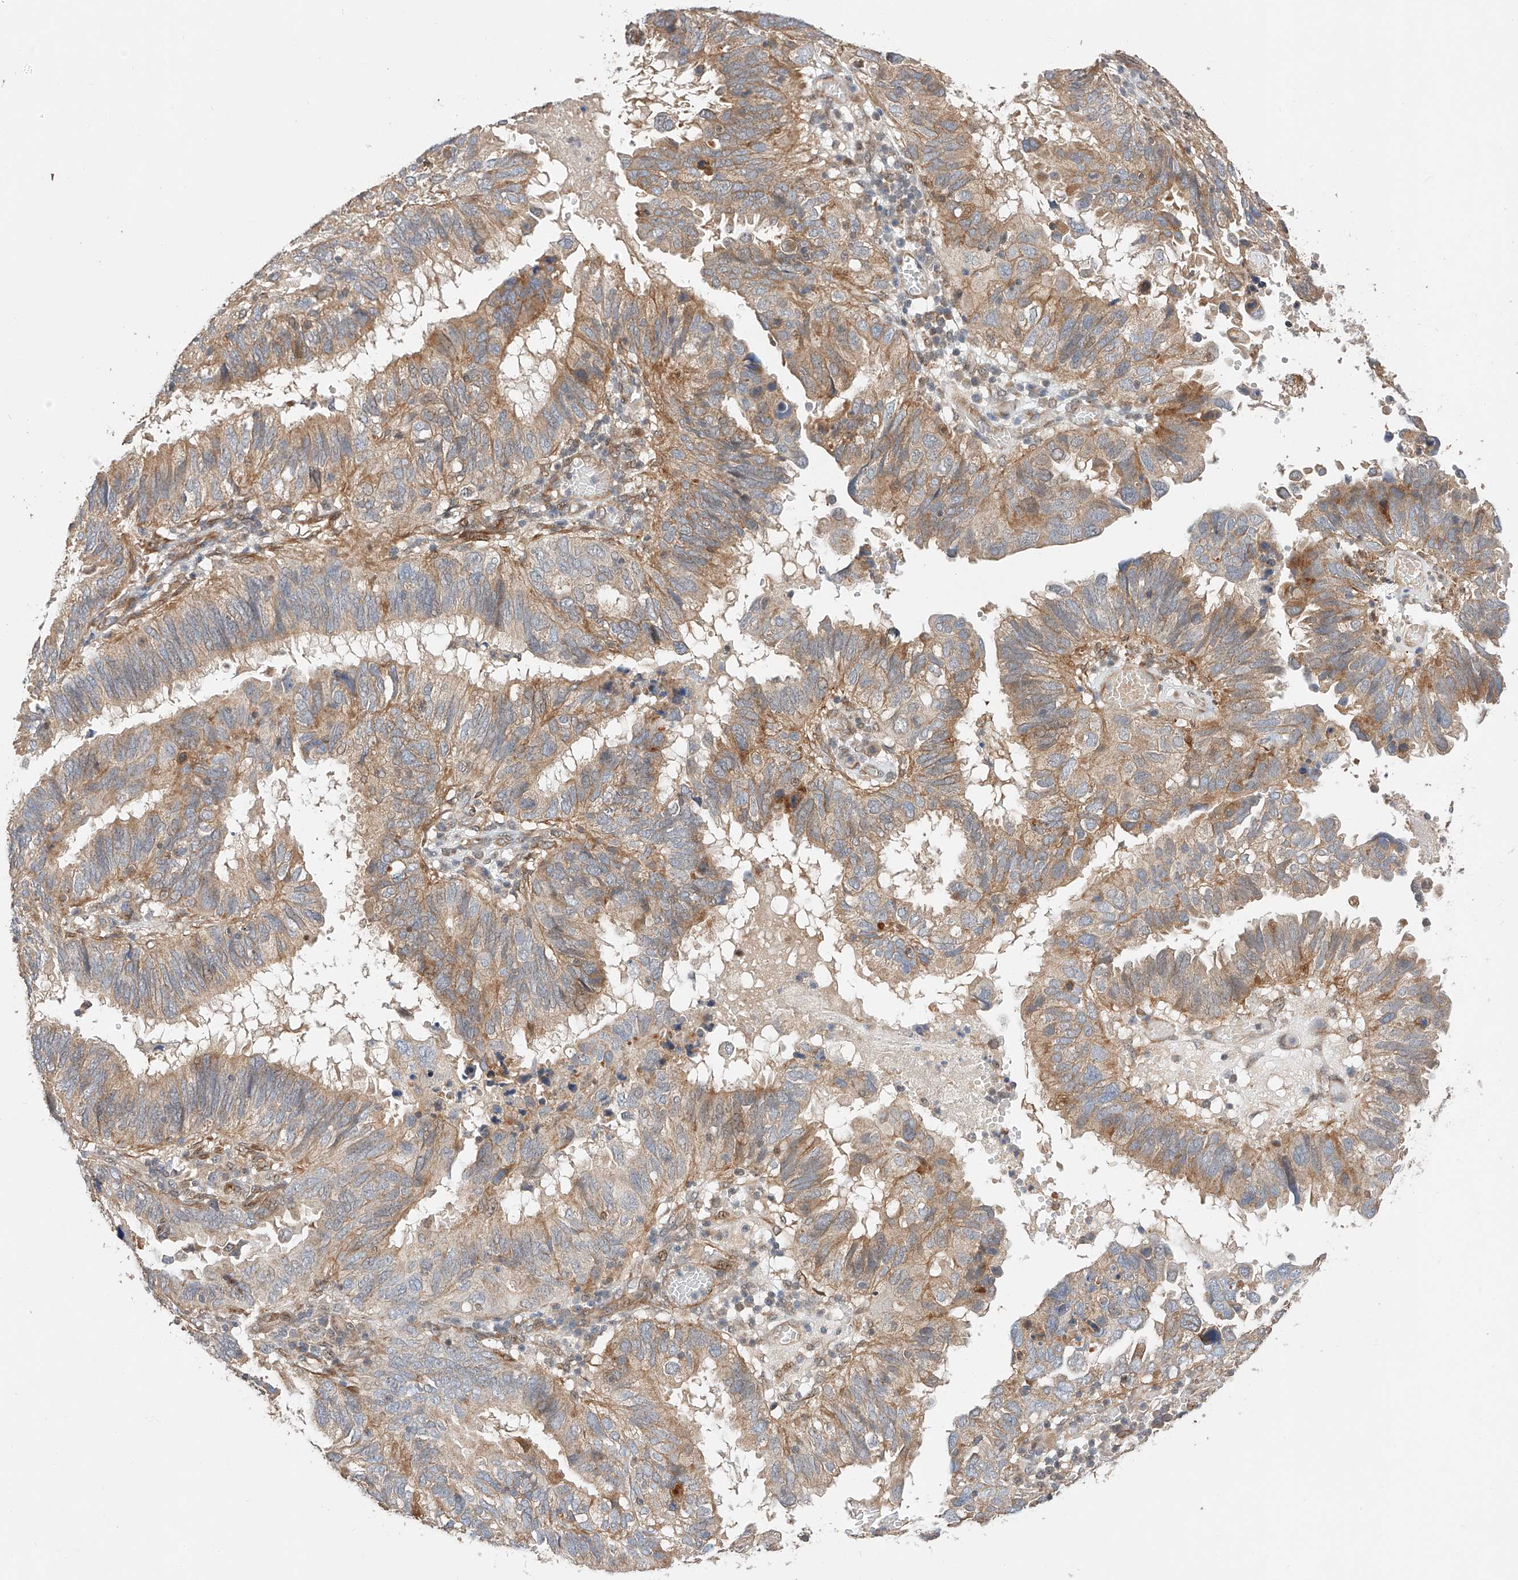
{"staining": {"intensity": "moderate", "quantity": "25%-75%", "location": "cytoplasmic/membranous"}, "tissue": "endometrial cancer", "cell_type": "Tumor cells", "image_type": "cancer", "snomed": [{"axis": "morphology", "description": "Adenocarcinoma, NOS"}, {"axis": "topography", "description": "Uterus"}], "caption": "Tumor cells show medium levels of moderate cytoplasmic/membranous staining in about 25%-75% of cells in human endometrial cancer (adenocarcinoma).", "gene": "RAB23", "patient": {"sex": "female", "age": 77}}